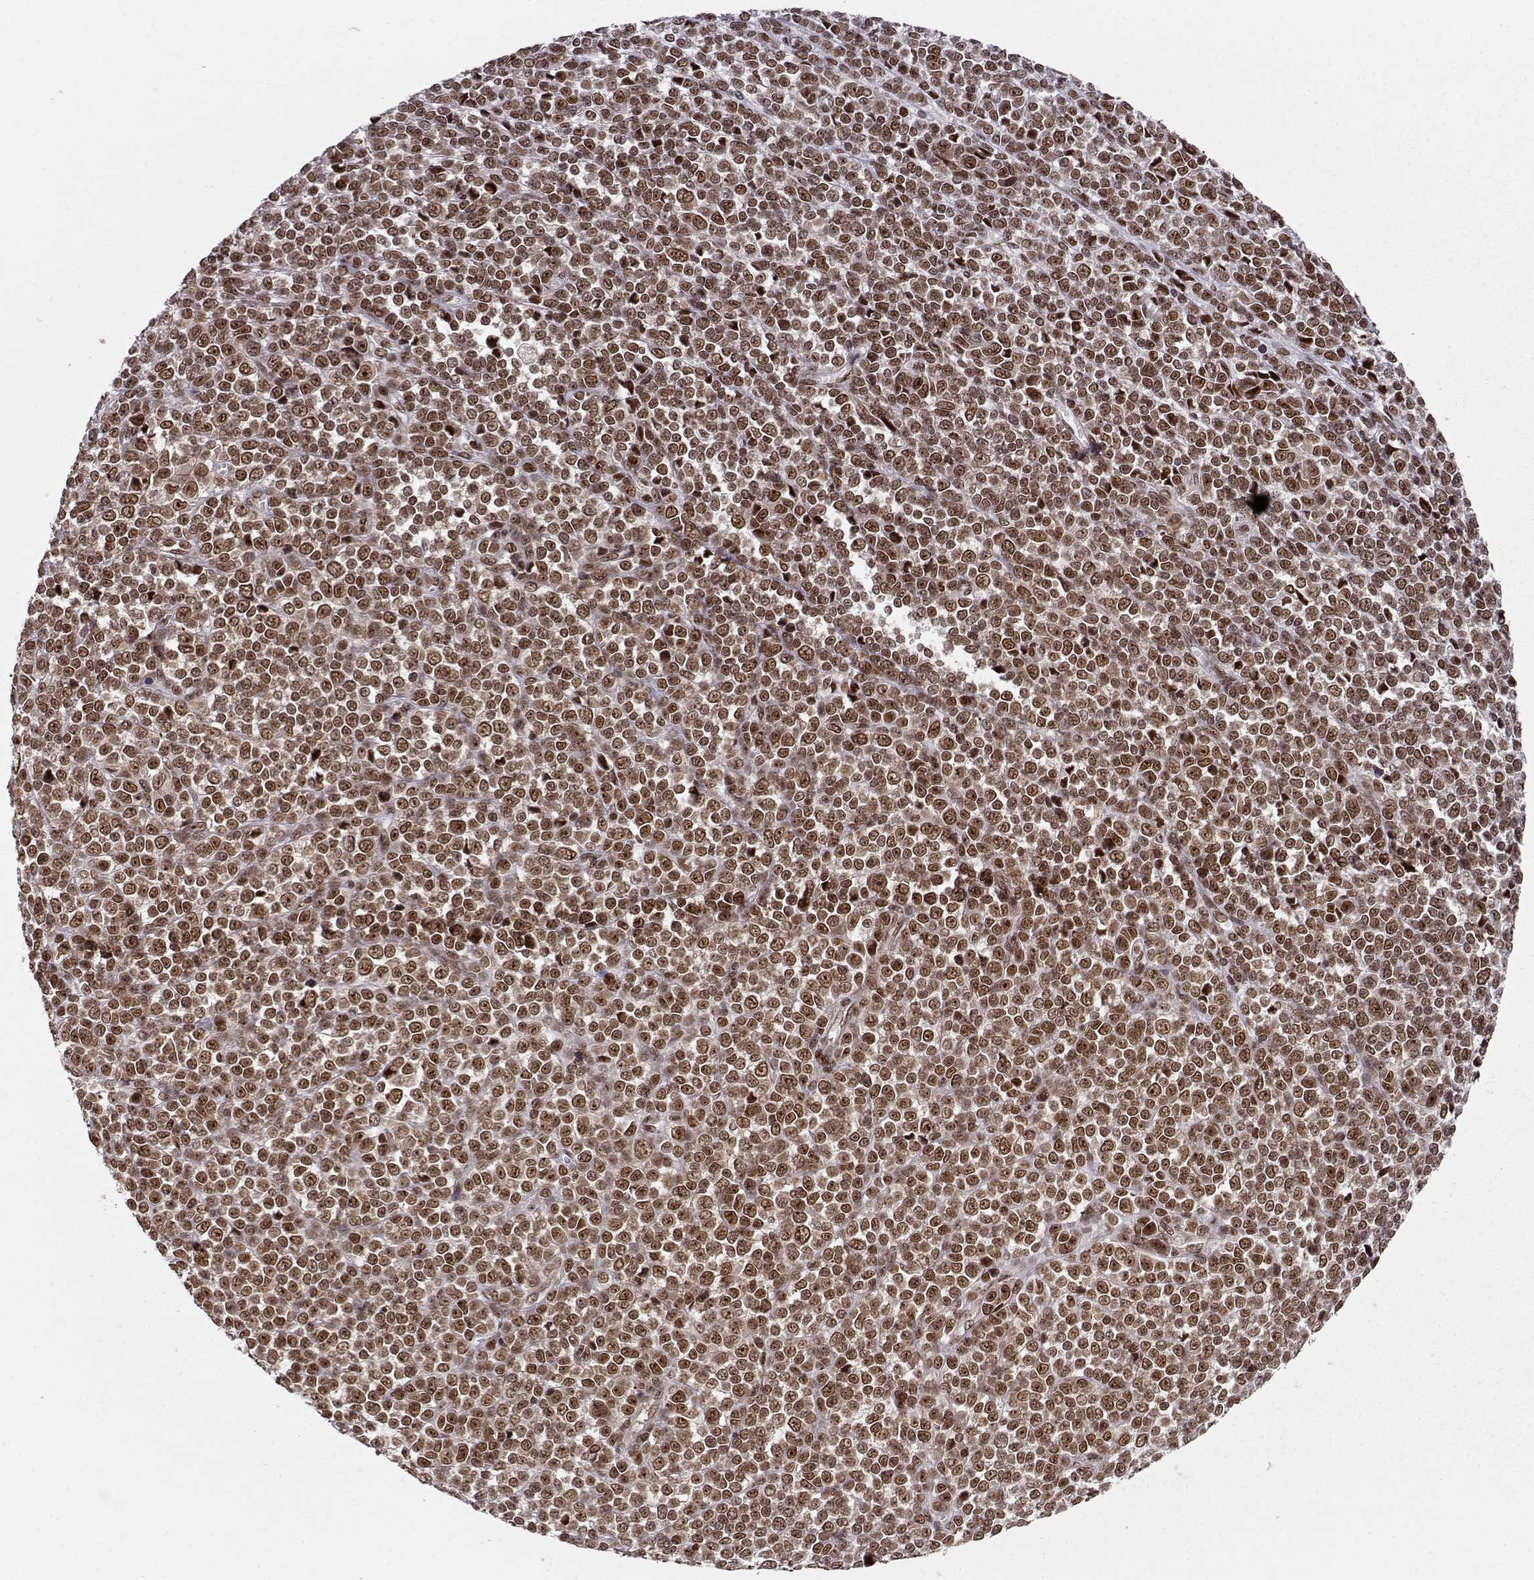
{"staining": {"intensity": "strong", "quantity": ">75%", "location": "nuclear"}, "tissue": "melanoma", "cell_type": "Tumor cells", "image_type": "cancer", "snomed": [{"axis": "morphology", "description": "Malignant melanoma, NOS"}, {"axis": "topography", "description": "Skin"}], "caption": "Melanoma stained for a protein (brown) exhibits strong nuclear positive positivity in approximately >75% of tumor cells.", "gene": "CSNK2A1", "patient": {"sex": "female", "age": 95}}